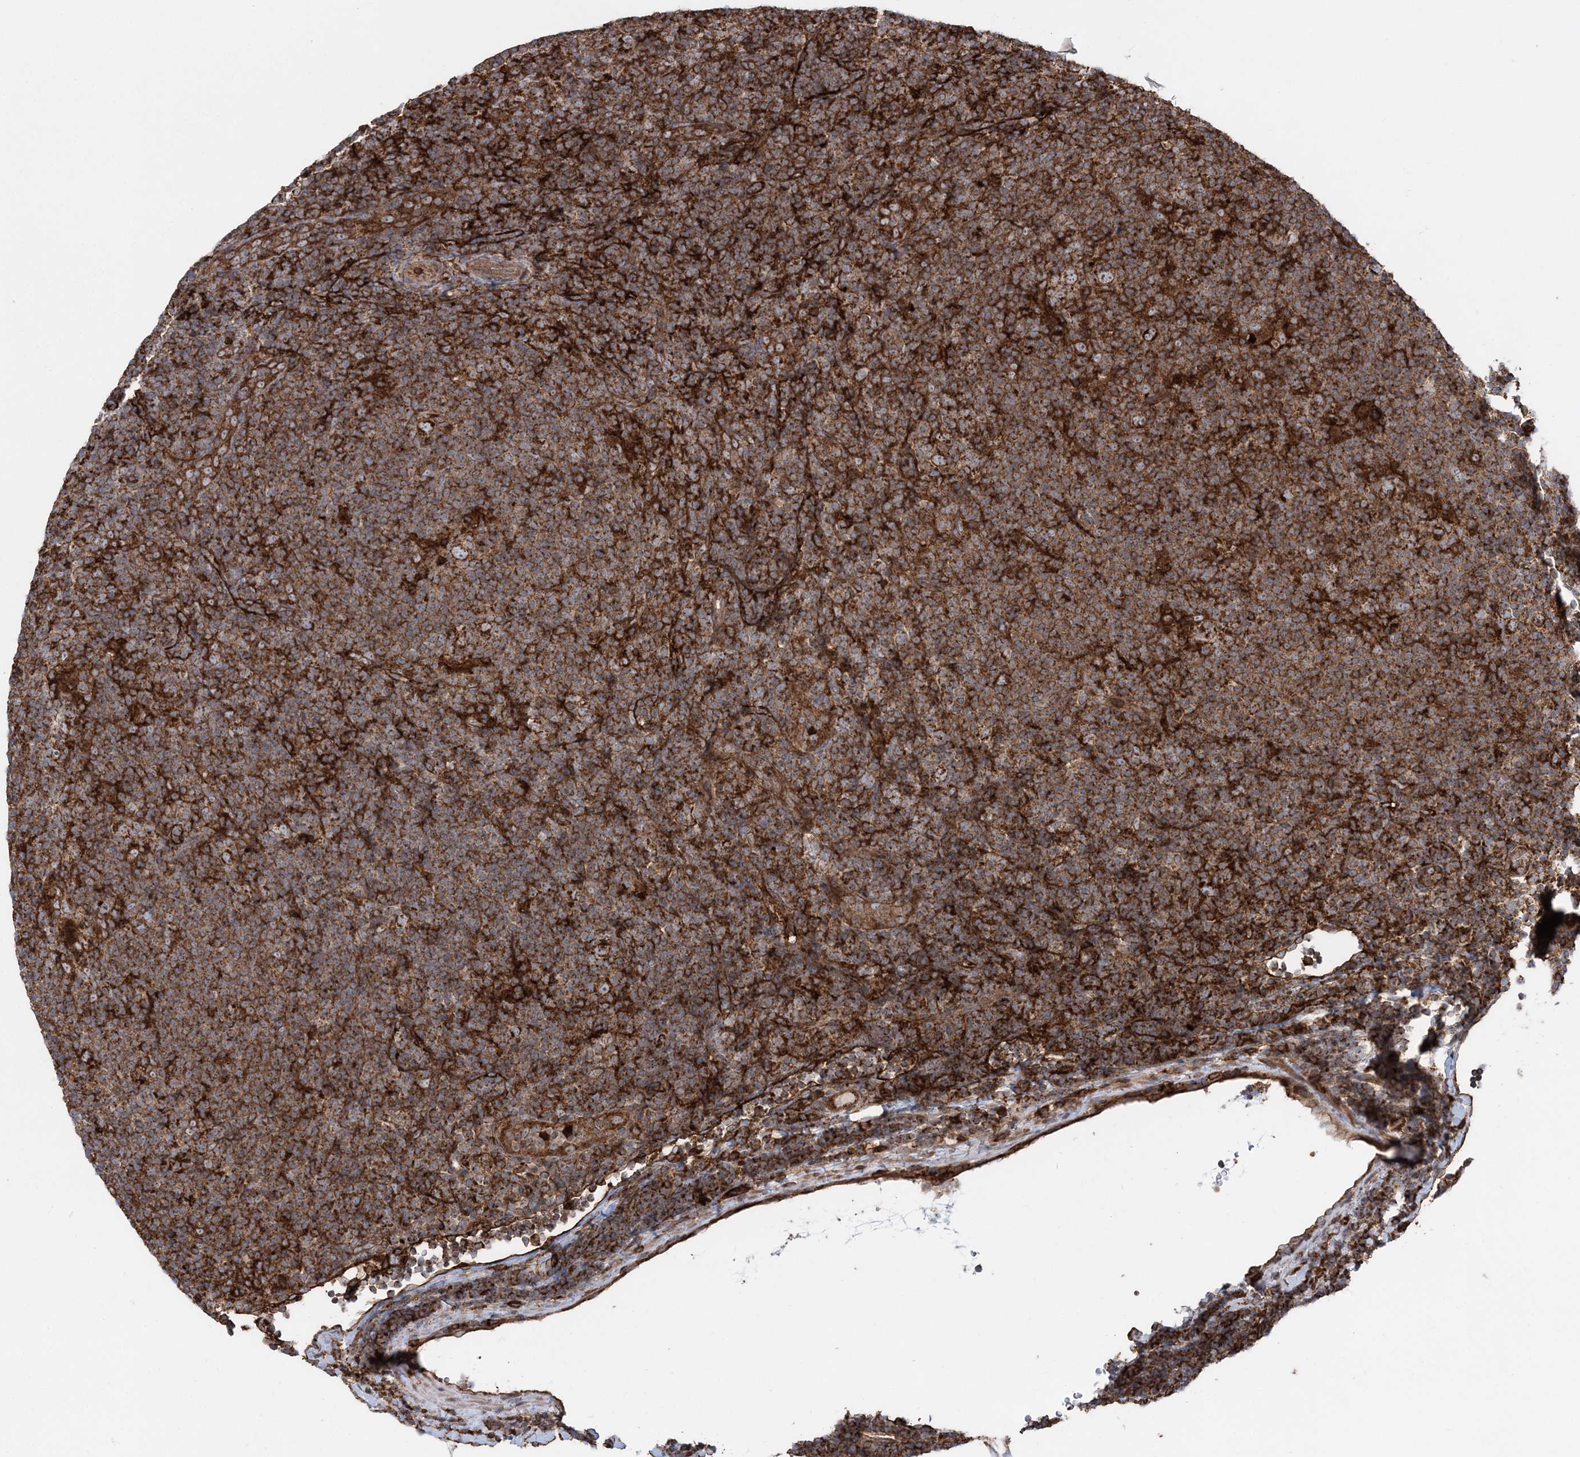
{"staining": {"intensity": "strong", "quantity": ">75%", "location": "cytoplasmic/membranous"}, "tissue": "lymphoma", "cell_type": "Tumor cells", "image_type": "cancer", "snomed": [{"axis": "morphology", "description": "Hodgkin's disease, NOS"}, {"axis": "topography", "description": "Lymph node"}], "caption": "Immunohistochemical staining of Hodgkin's disease demonstrates strong cytoplasmic/membranous protein staining in about >75% of tumor cells.", "gene": "LRPPRC", "patient": {"sex": "female", "age": 57}}